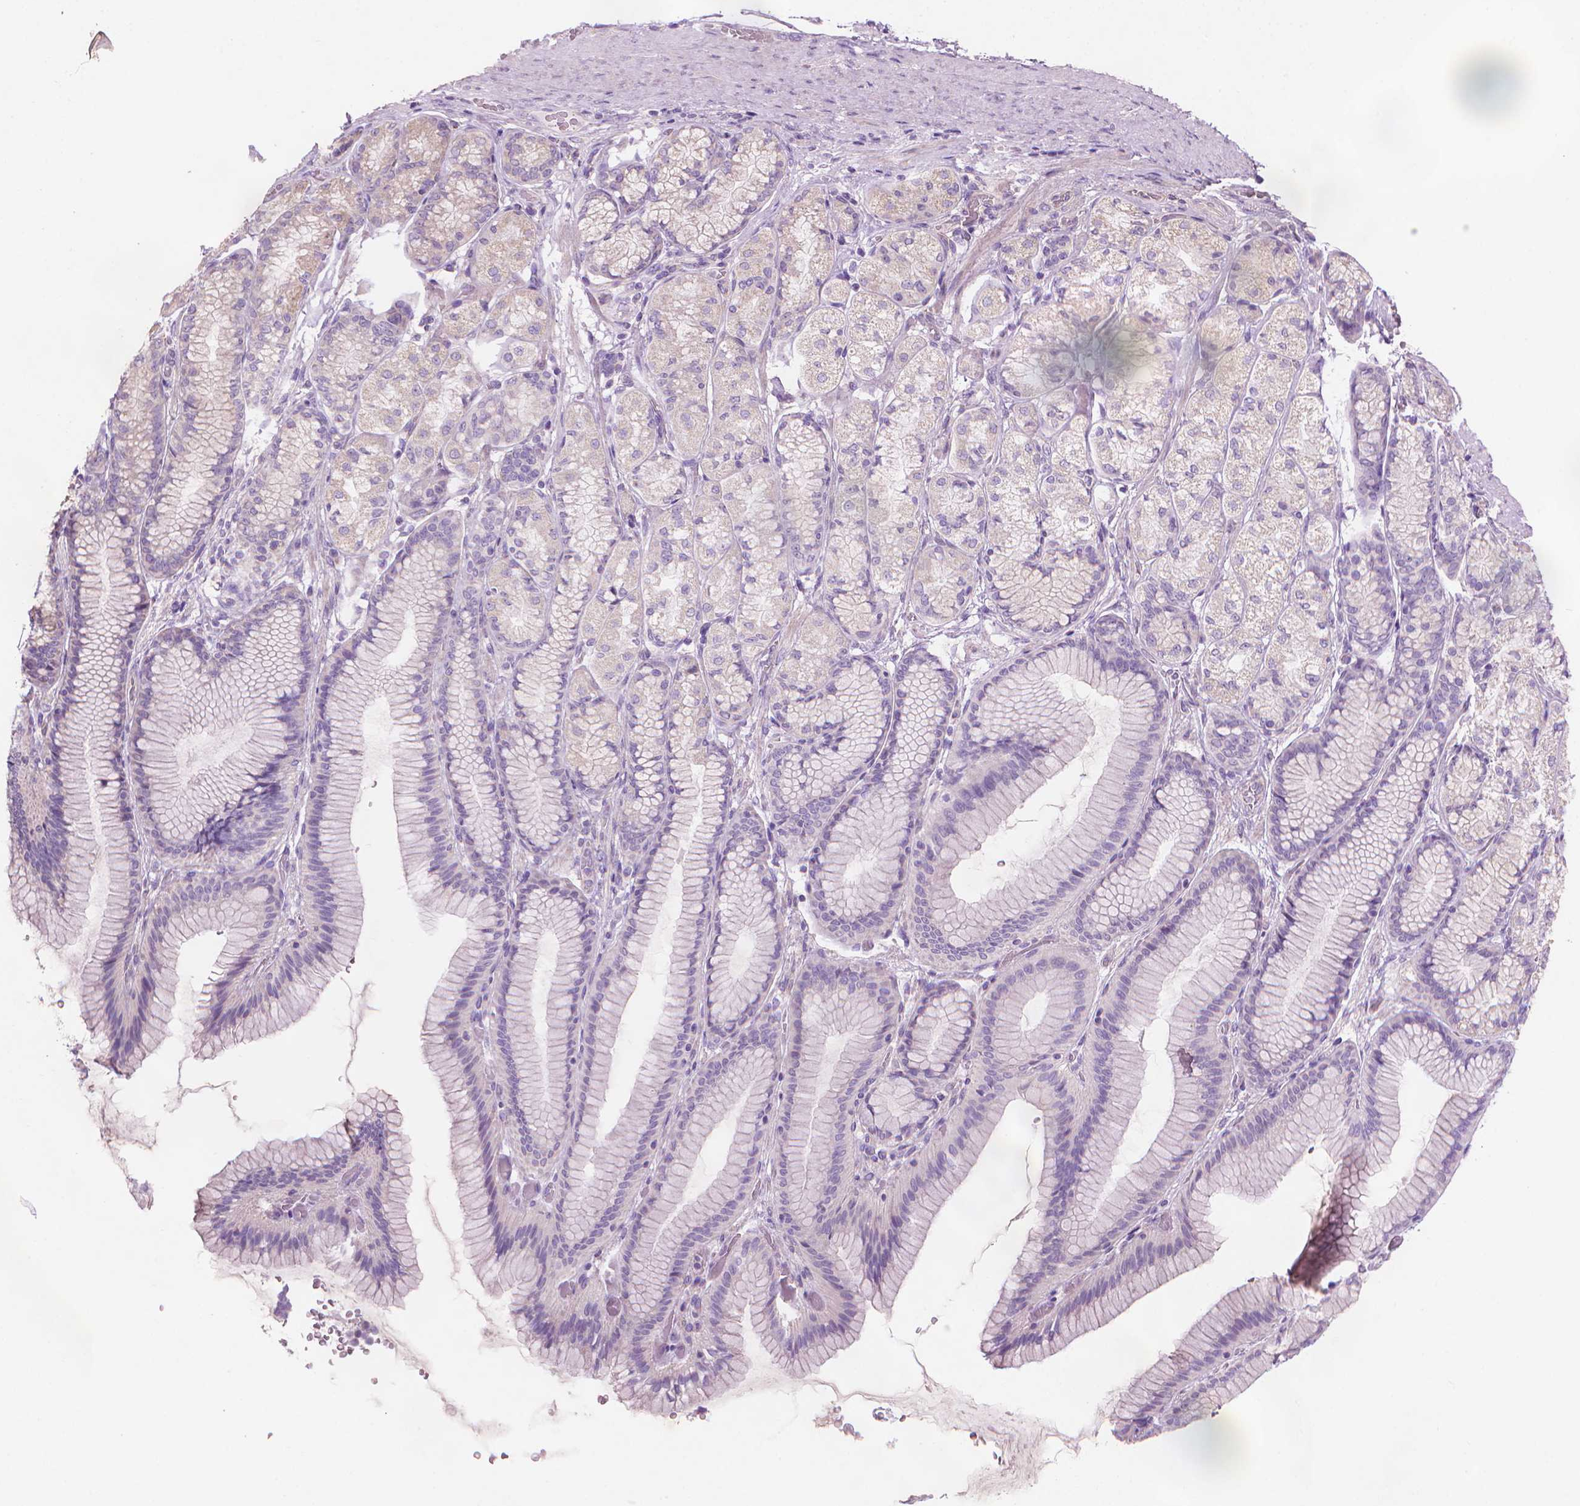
{"staining": {"intensity": "negative", "quantity": "none", "location": "none"}, "tissue": "stomach", "cell_type": "Glandular cells", "image_type": "normal", "snomed": [{"axis": "morphology", "description": "Normal tissue, NOS"}, {"axis": "morphology", "description": "Adenocarcinoma, NOS"}, {"axis": "morphology", "description": "Adenocarcinoma, High grade"}, {"axis": "topography", "description": "Stomach, upper"}, {"axis": "topography", "description": "Stomach"}], "caption": "An immunohistochemistry (IHC) image of normal stomach is shown. There is no staining in glandular cells of stomach. Nuclei are stained in blue.", "gene": "TTC29", "patient": {"sex": "female", "age": 65}}